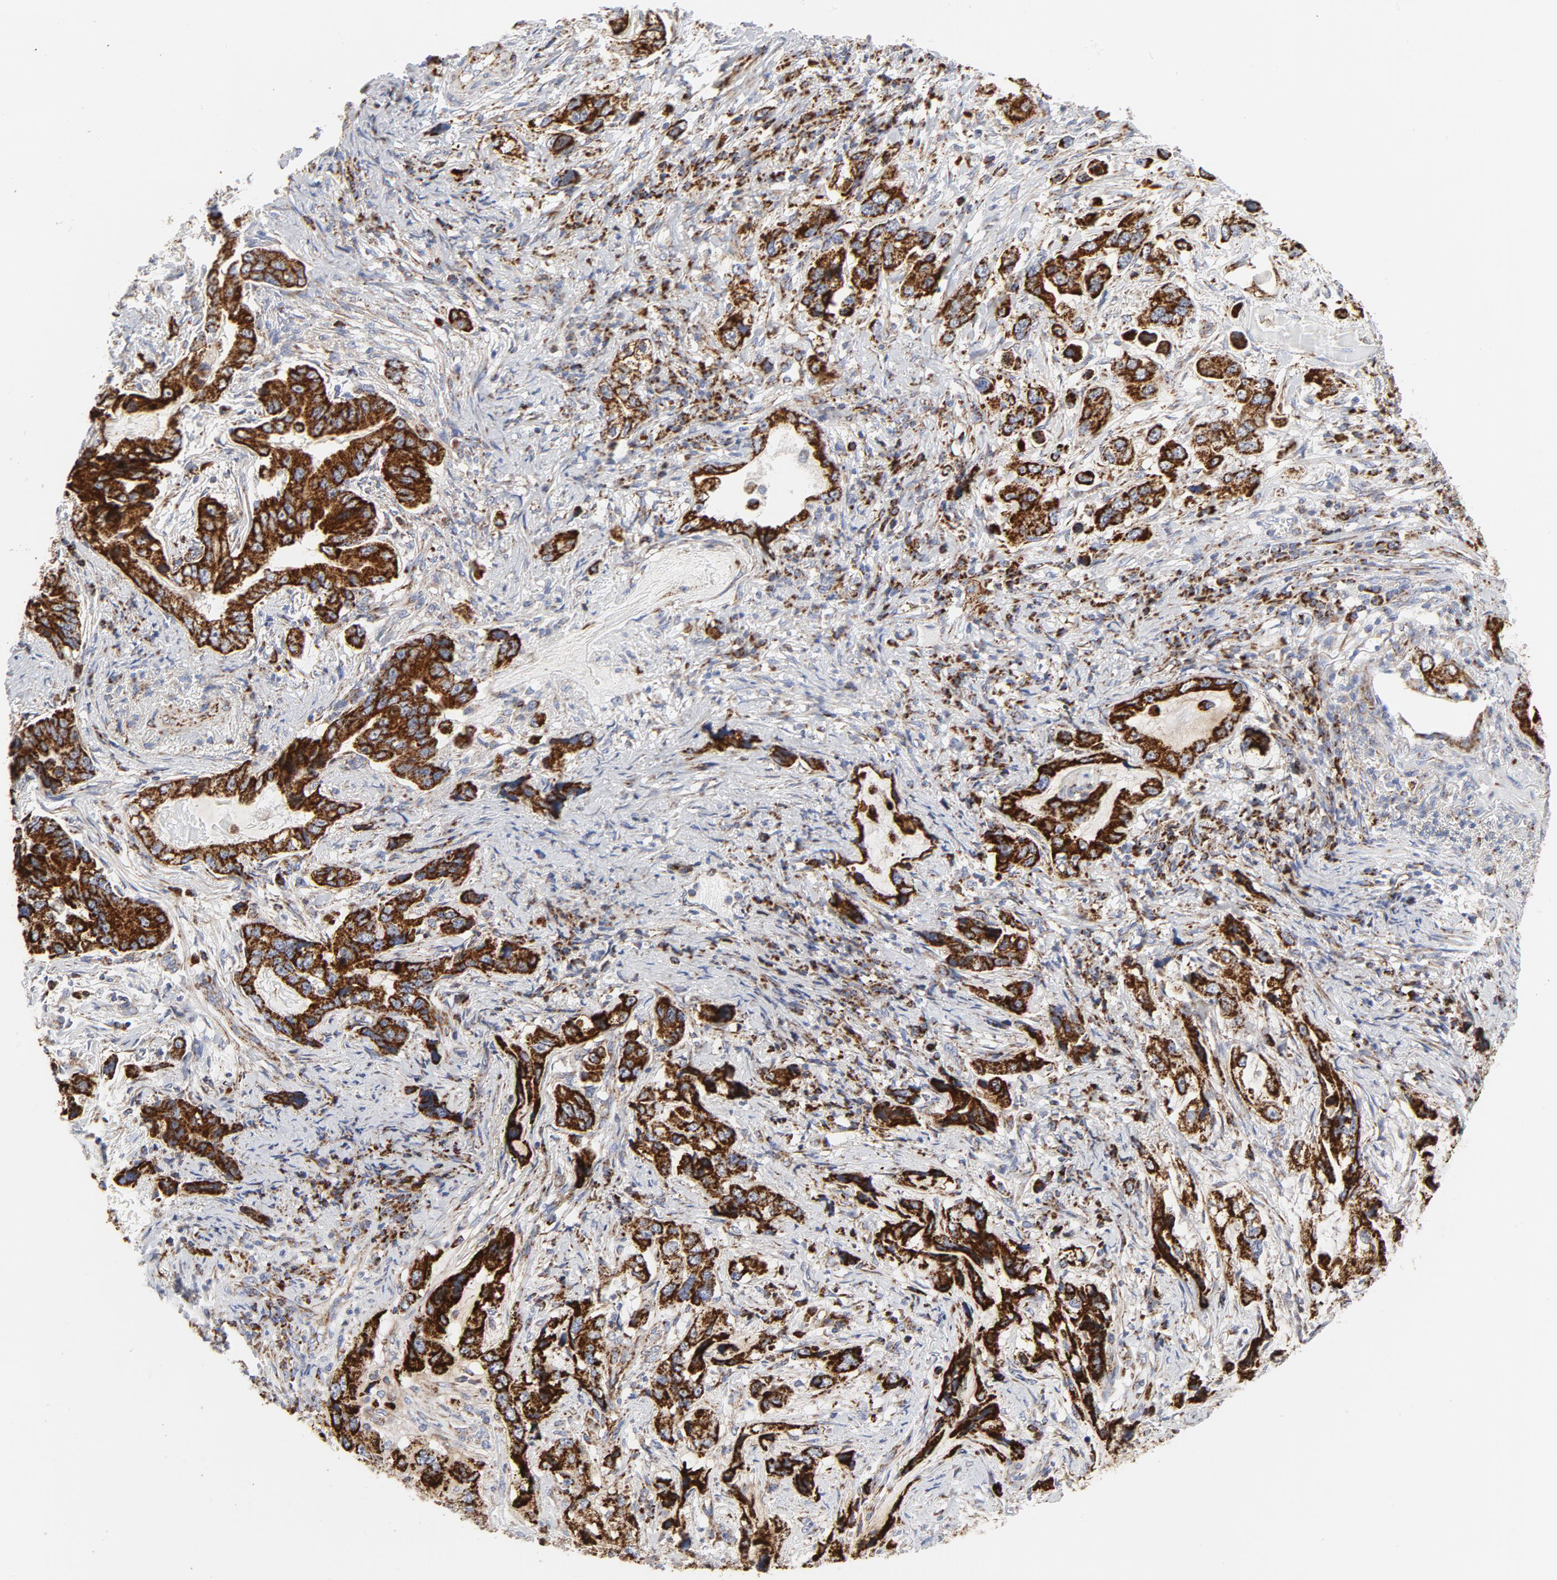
{"staining": {"intensity": "strong", "quantity": ">75%", "location": "cytoplasmic/membranous"}, "tissue": "stomach cancer", "cell_type": "Tumor cells", "image_type": "cancer", "snomed": [{"axis": "morphology", "description": "Adenocarcinoma, NOS"}, {"axis": "topography", "description": "Stomach, lower"}], "caption": "Stomach cancer (adenocarcinoma) stained with a brown dye shows strong cytoplasmic/membranous positive positivity in about >75% of tumor cells.", "gene": "CYCS", "patient": {"sex": "female", "age": 93}}